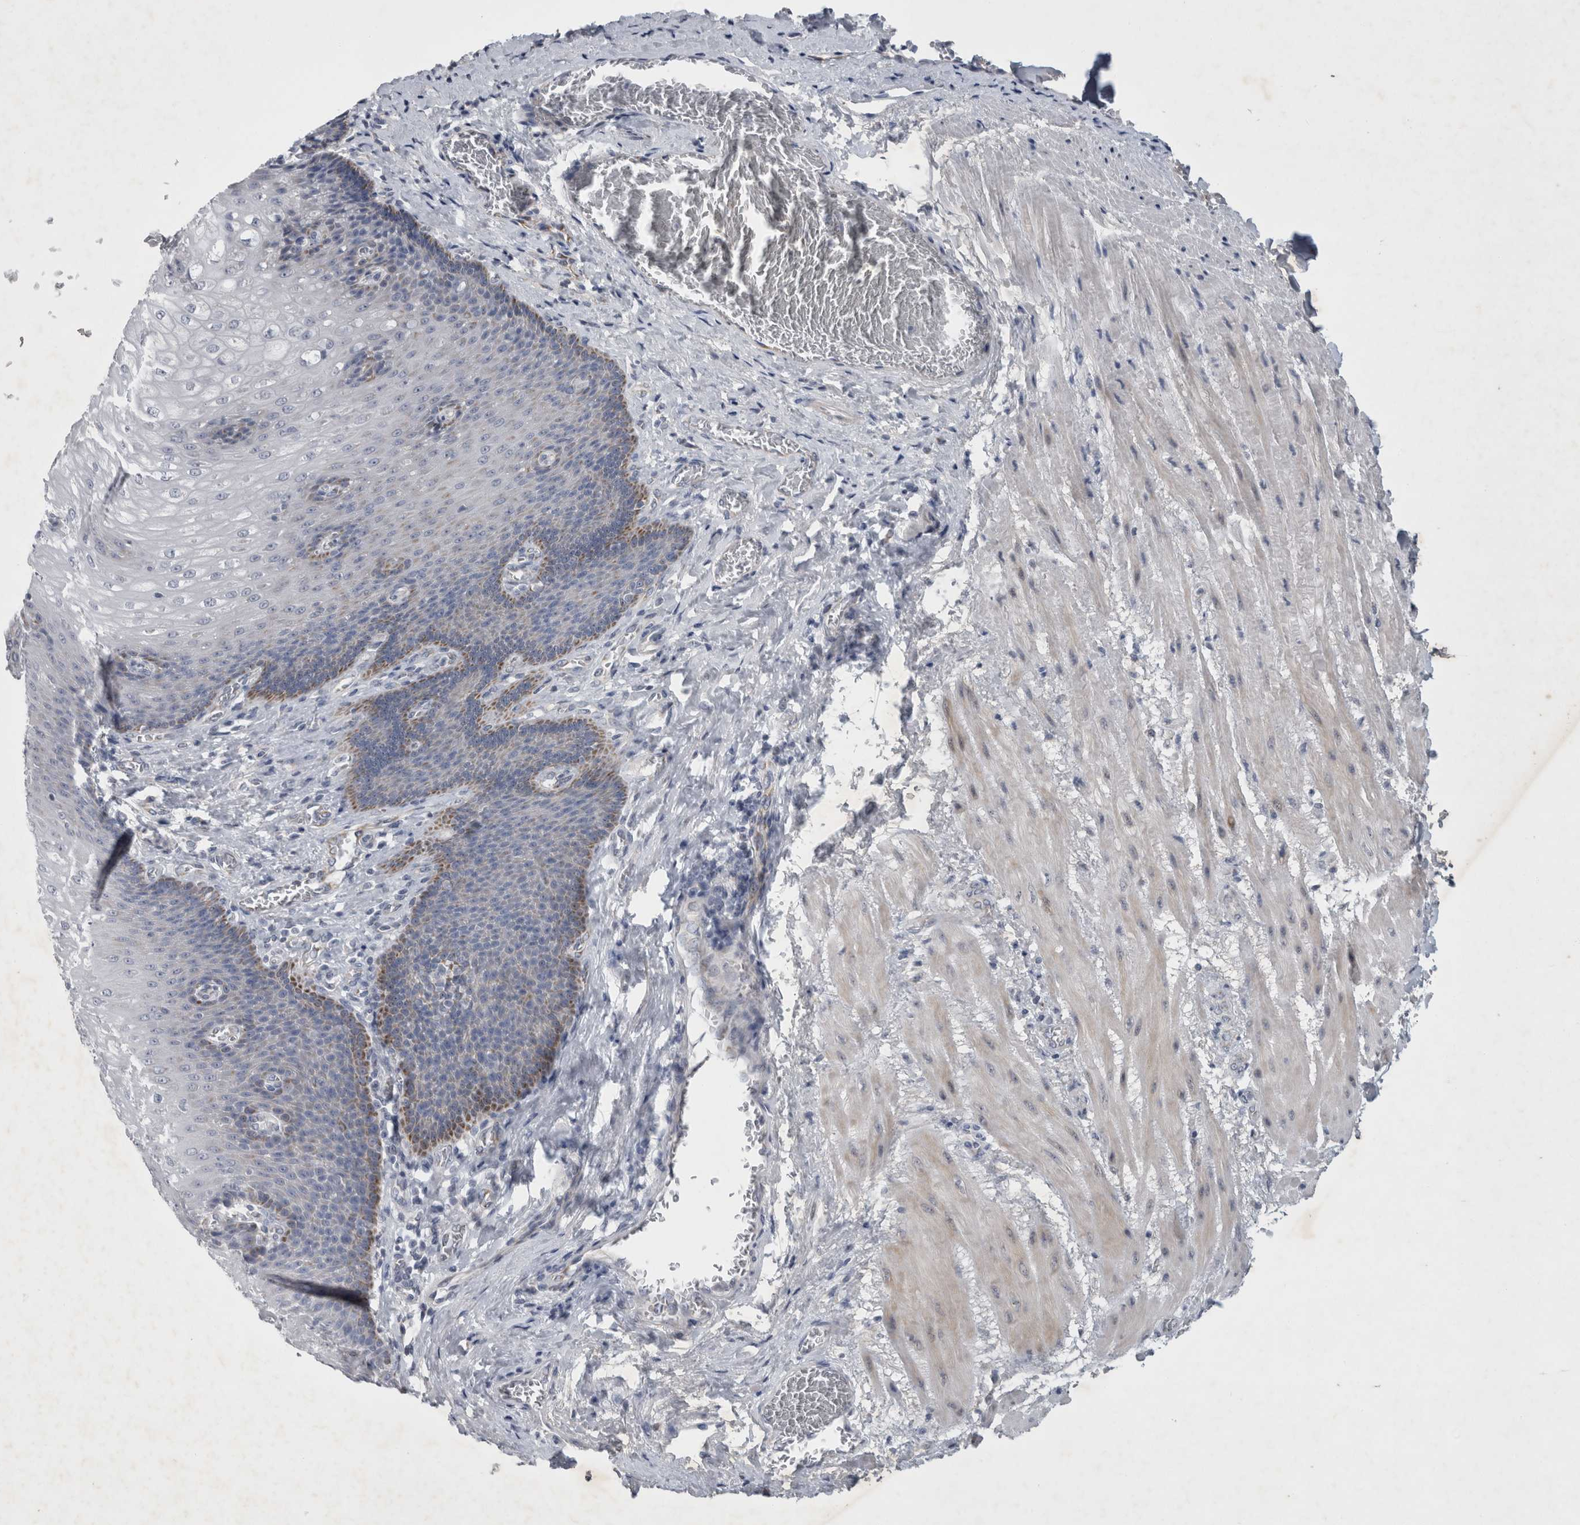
{"staining": {"intensity": "moderate", "quantity": "<25%", "location": "cytoplasmic/membranous"}, "tissue": "esophagus", "cell_type": "Squamous epithelial cells", "image_type": "normal", "snomed": [{"axis": "morphology", "description": "Normal tissue, NOS"}, {"axis": "topography", "description": "Esophagus"}], "caption": "Esophagus stained with IHC shows moderate cytoplasmic/membranous positivity in approximately <25% of squamous epithelial cells. (DAB (3,3'-diaminobenzidine) = brown stain, brightfield microscopy at high magnification).", "gene": "FXYD7", "patient": {"sex": "male", "age": 48}}